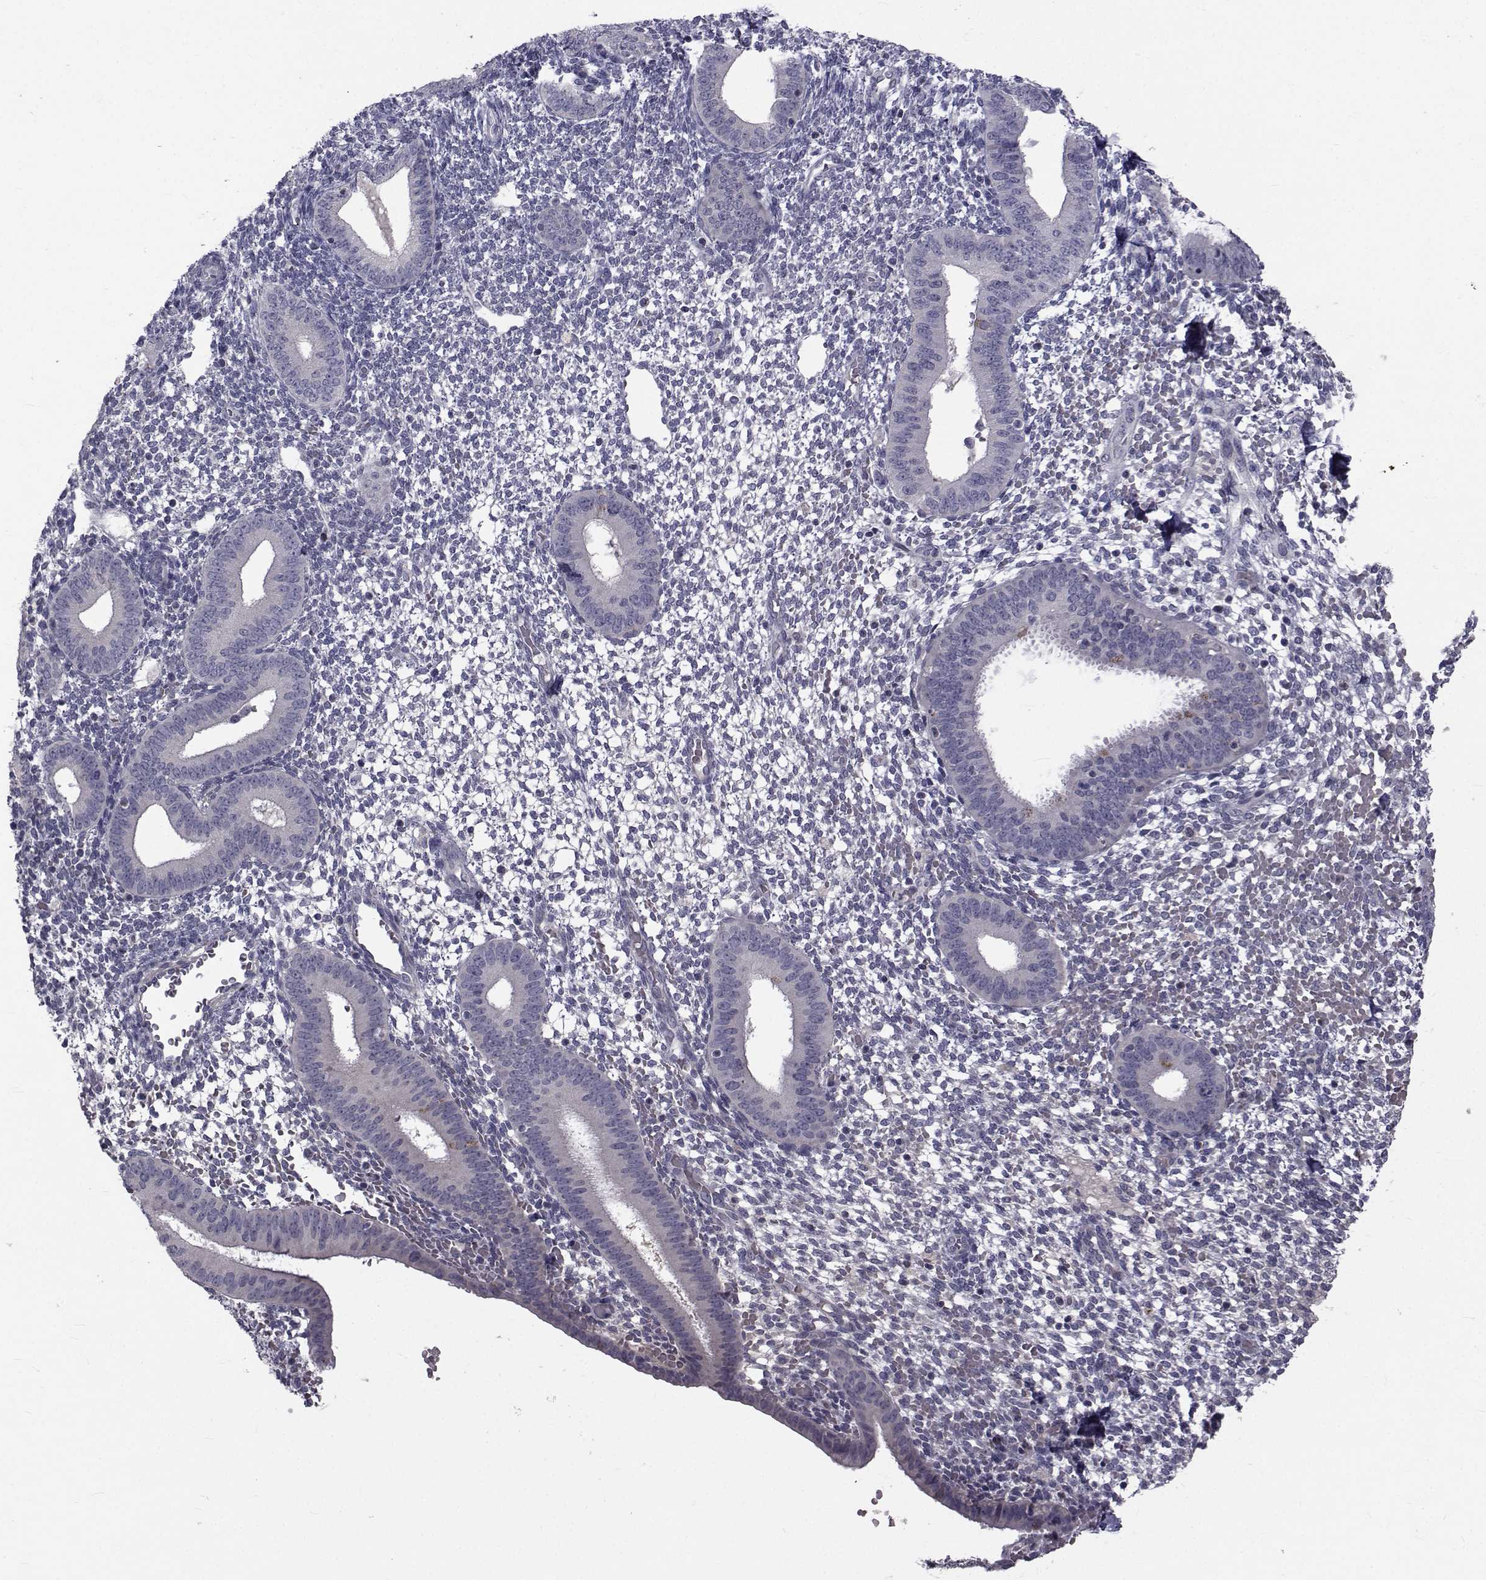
{"staining": {"intensity": "negative", "quantity": "none", "location": "none"}, "tissue": "endometrium", "cell_type": "Cells in endometrial stroma", "image_type": "normal", "snomed": [{"axis": "morphology", "description": "Normal tissue, NOS"}, {"axis": "topography", "description": "Endometrium"}], "caption": "Protein analysis of benign endometrium reveals no significant expression in cells in endometrial stroma. (DAB (3,3'-diaminobenzidine) immunohistochemistry (IHC) with hematoxylin counter stain).", "gene": "FDXR", "patient": {"sex": "female", "age": 40}}